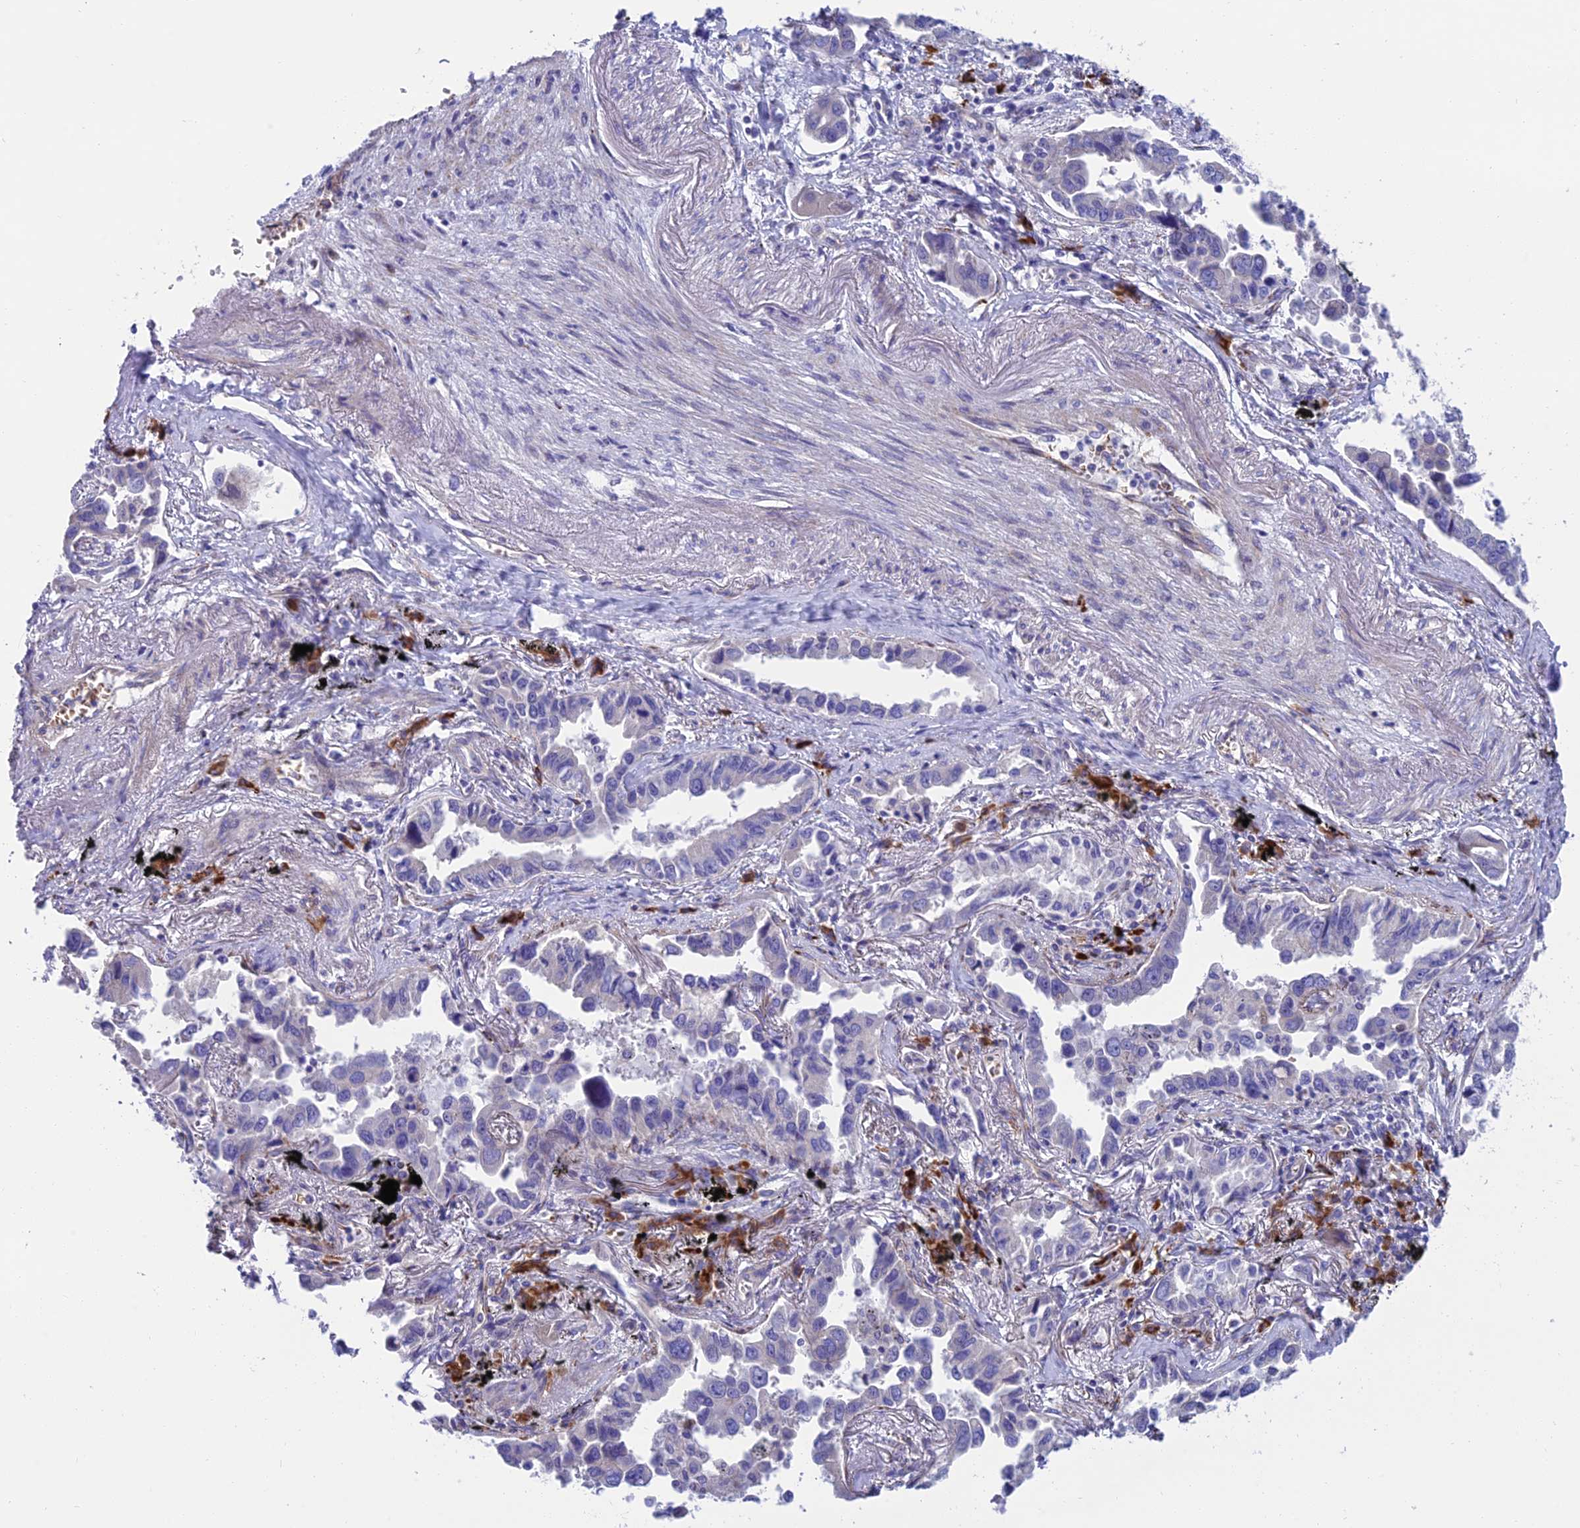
{"staining": {"intensity": "negative", "quantity": "none", "location": "none"}, "tissue": "lung cancer", "cell_type": "Tumor cells", "image_type": "cancer", "snomed": [{"axis": "morphology", "description": "Adenocarcinoma, NOS"}, {"axis": "topography", "description": "Lung"}], "caption": "This photomicrograph is of lung cancer (adenocarcinoma) stained with IHC to label a protein in brown with the nuclei are counter-stained blue. There is no positivity in tumor cells.", "gene": "MACIR", "patient": {"sex": "male", "age": 67}}